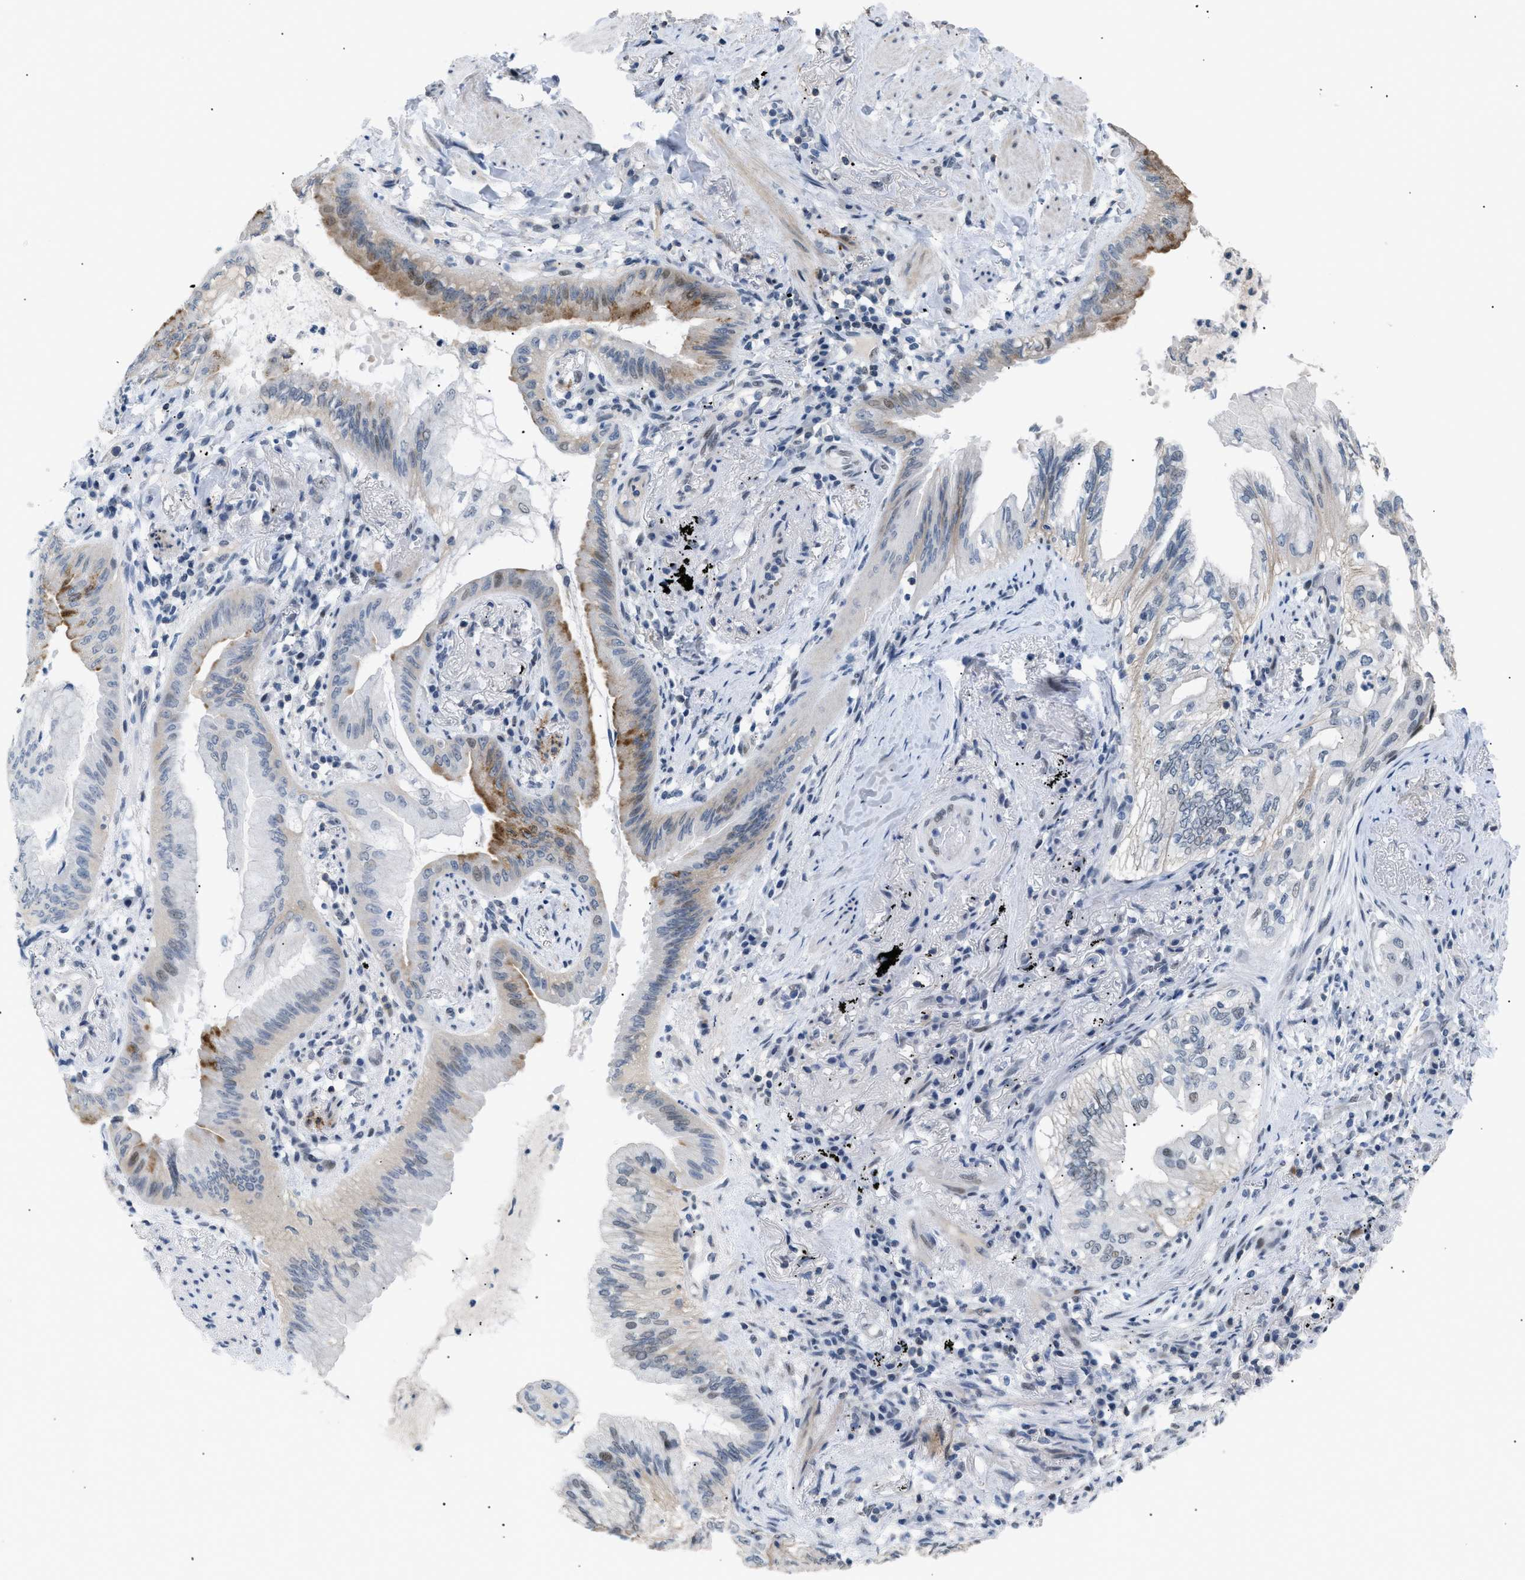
{"staining": {"intensity": "moderate", "quantity": "<25%", "location": "cytoplasmic/membranous"}, "tissue": "lung cancer", "cell_type": "Tumor cells", "image_type": "cancer", "snomed": [{"axis": "morphology", "description": "Normal tissue, NOS"}, {"axis": "morphology", "description": "Adenocarcinoma, NOS"}, {"axis": "topography", "description": "Bronchus"}, {"axis": "topography", "description": "Lung"}], "caption": "DAB immunohistochemical staining of human adenocarcinoma (lung) reveals moderate cytoplasmic/membranous protein staining in about <25% of tumor cells.", "gene": "KCNC3", "patient": {"sex": "female", "age": 70}}